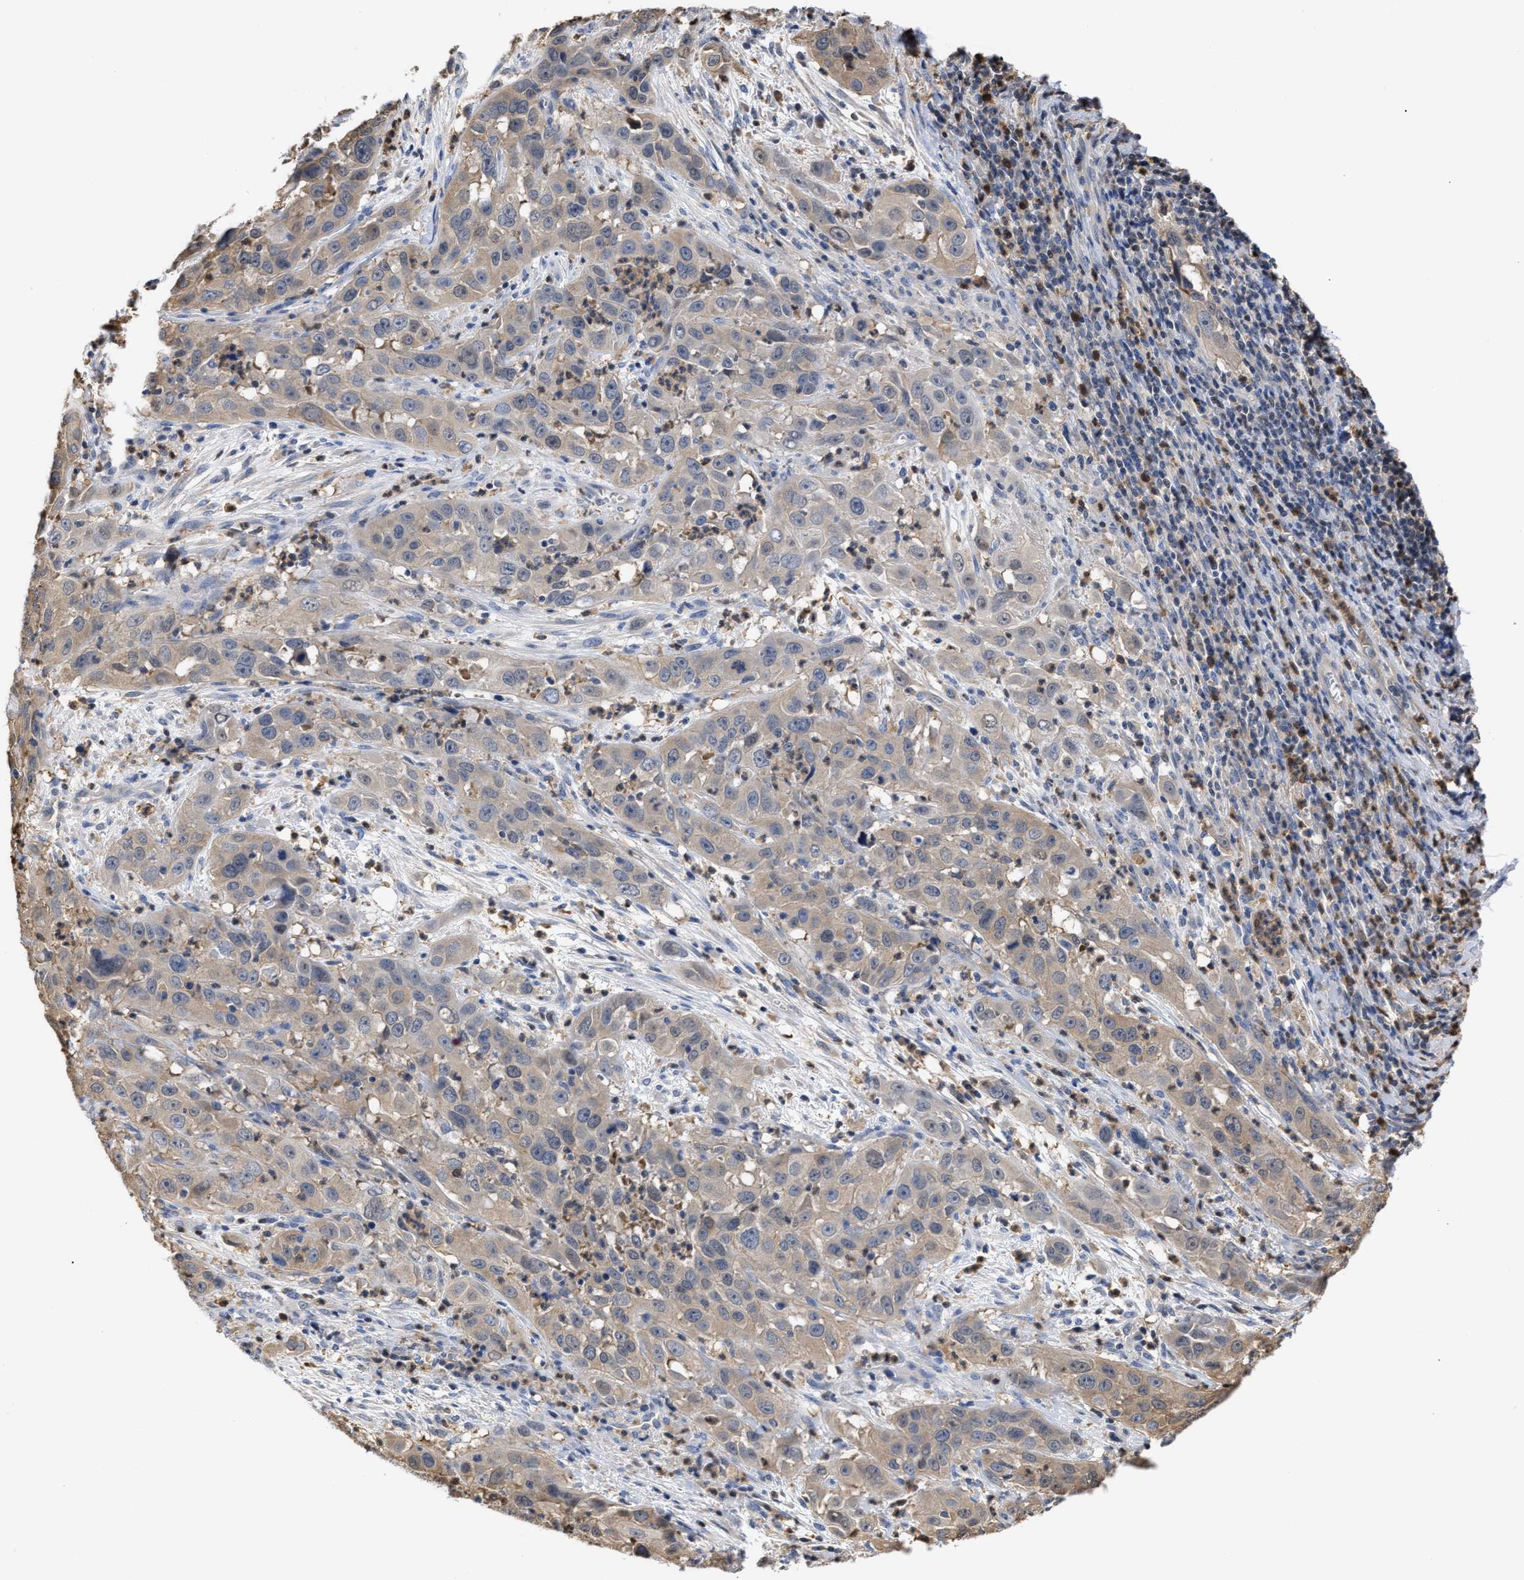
{"staining": {"intensity": "moderate", "quantity": "25%-75%", "location": "cytoplasmic/membranous"}, "tissue": "cervical cancer", "cell_type": "Tumor cells", "image_type": "cancer", "snomed": [{"axis": "morphology", "description": "Squamous cell carcinoma, NOS"}, {"axis": "topography", "description": "Cervix"}], "caption": "Cervical cancer stained for a protein shows moderate cytoplasmic/membranous positivity in tumor cells.", "gene": "KLHDC1", "patient": {"sex": "female", "age": 32}}